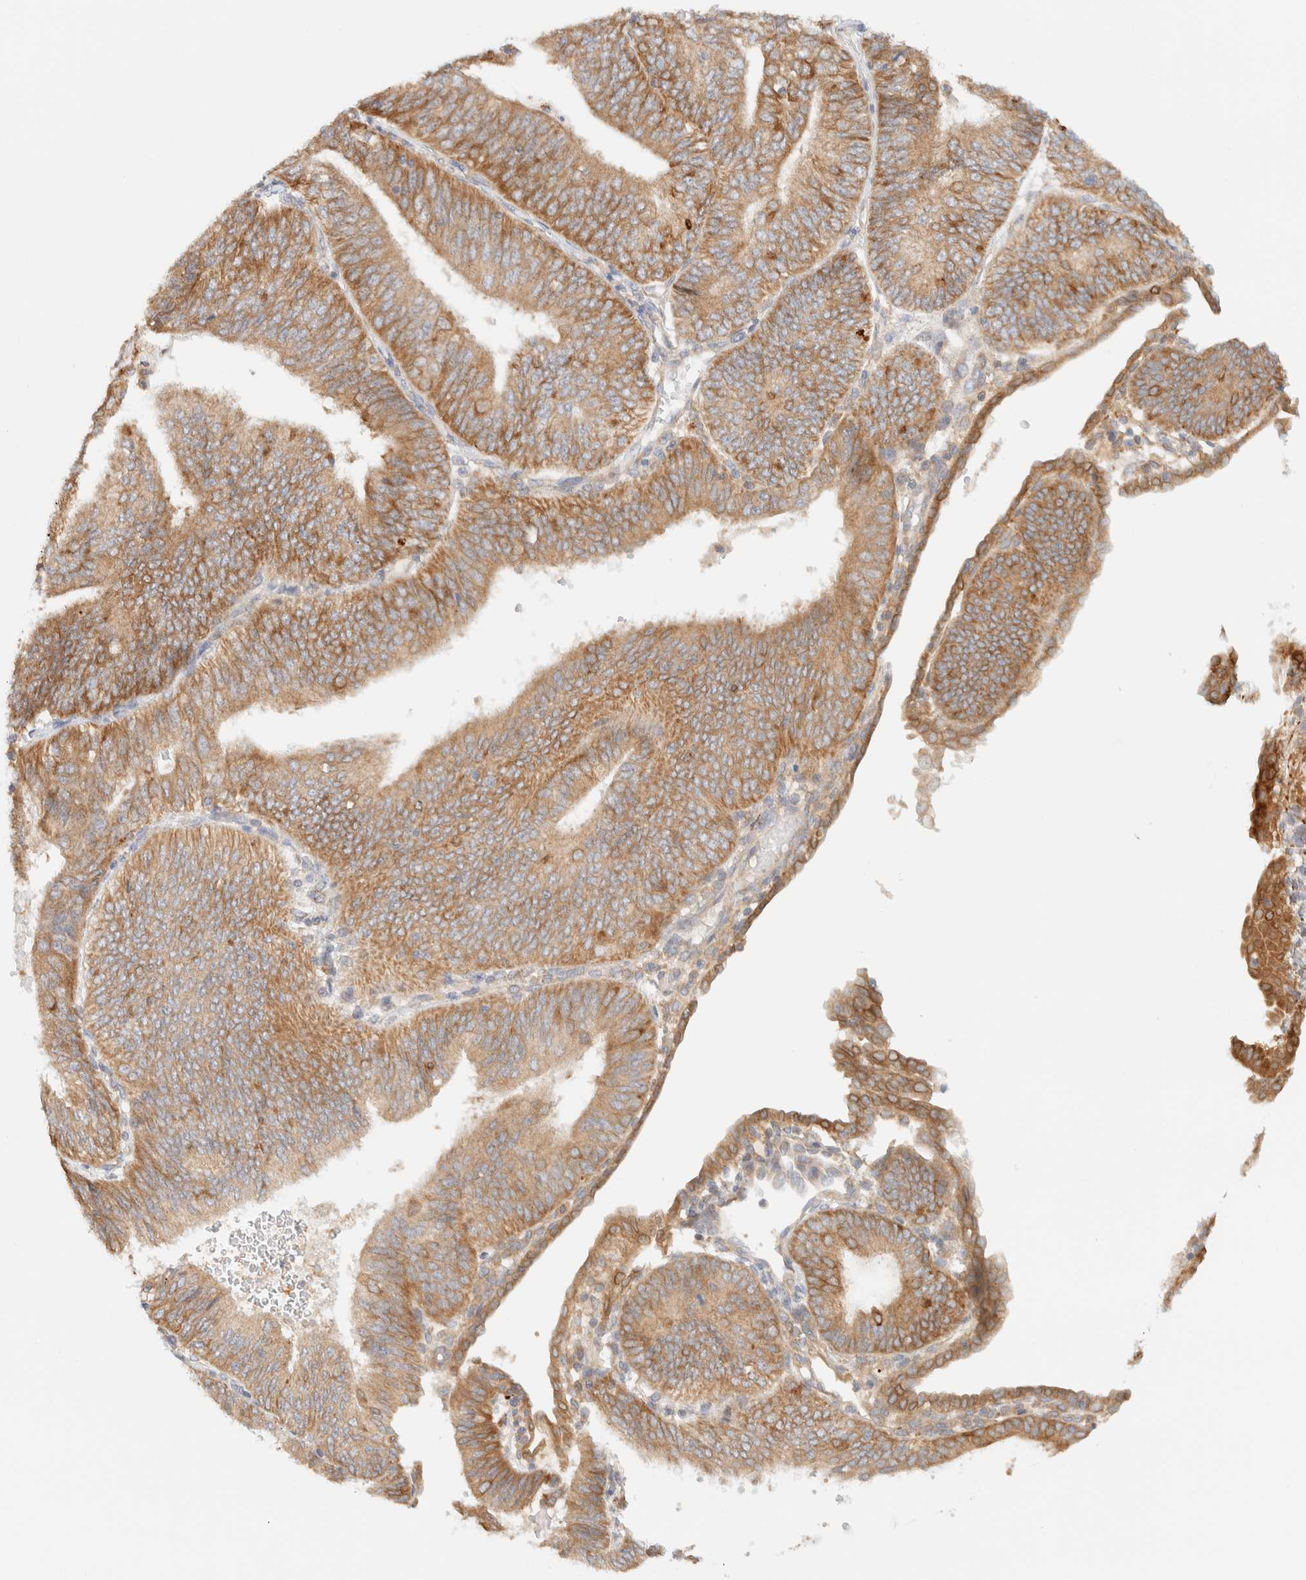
{"staining": {"intensity": "moderate", "quantity": ">75%", "location": "cytoplasmic/membranous"}, "tissue": "endometrial cancer", "cell_type": "Tumor cells", "image_type": "cancer", "snomed": [{"axis": "morphology", "description": "Adenocarcinoma, NOS"}, {"axis": "topography", "description": "Endometrium"}], "caption": "Immunohistochemical staining of endometrial cancer (adenocarcinoma) exhibits moderate cytoplasmic/membranous protein positivity in about >75% of tumor cells.", "gene": "NT5C", "patient": {"sex": "female", "age": 58}}